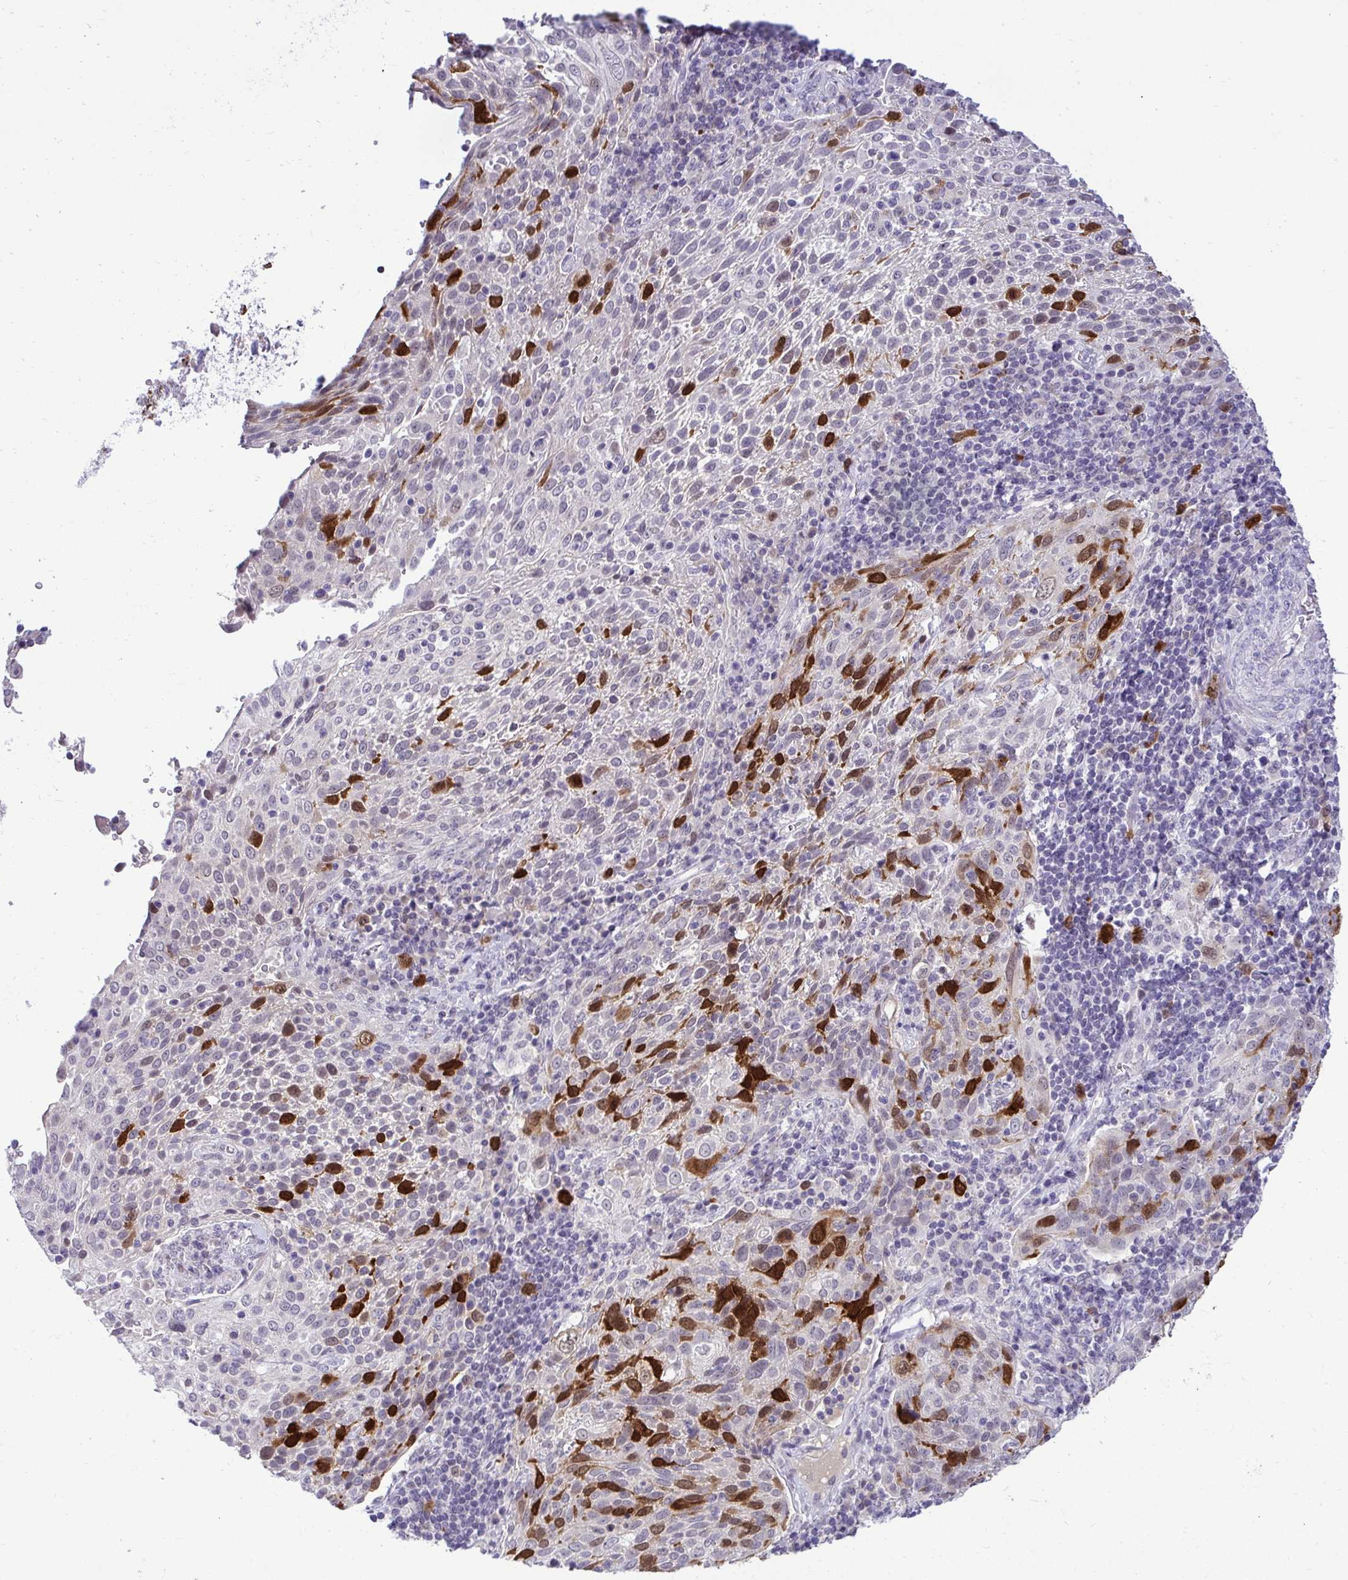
{"staining": {"intensity": "strong", "quantity": "<25%", "location": "cytoplasmic/membranous,nuclear"}, "tissue": "cervical cancer", "cell_type": "Tumor cells", "image_type": "cancer", "snomed": [{"axis": "morphology", "description": "Squamous cell carcinoma, NOS"}, {"axis": "topography", "description": "Cervix"}], "caption": "A brown stain highlights strong cytoplasmic/membranous and nuclear staining of a protein in cervical cancer (squamous cell carcinoma) tumor cells.", "gene": "CDC20", "patient": {"sex": "female", "age": 61}}